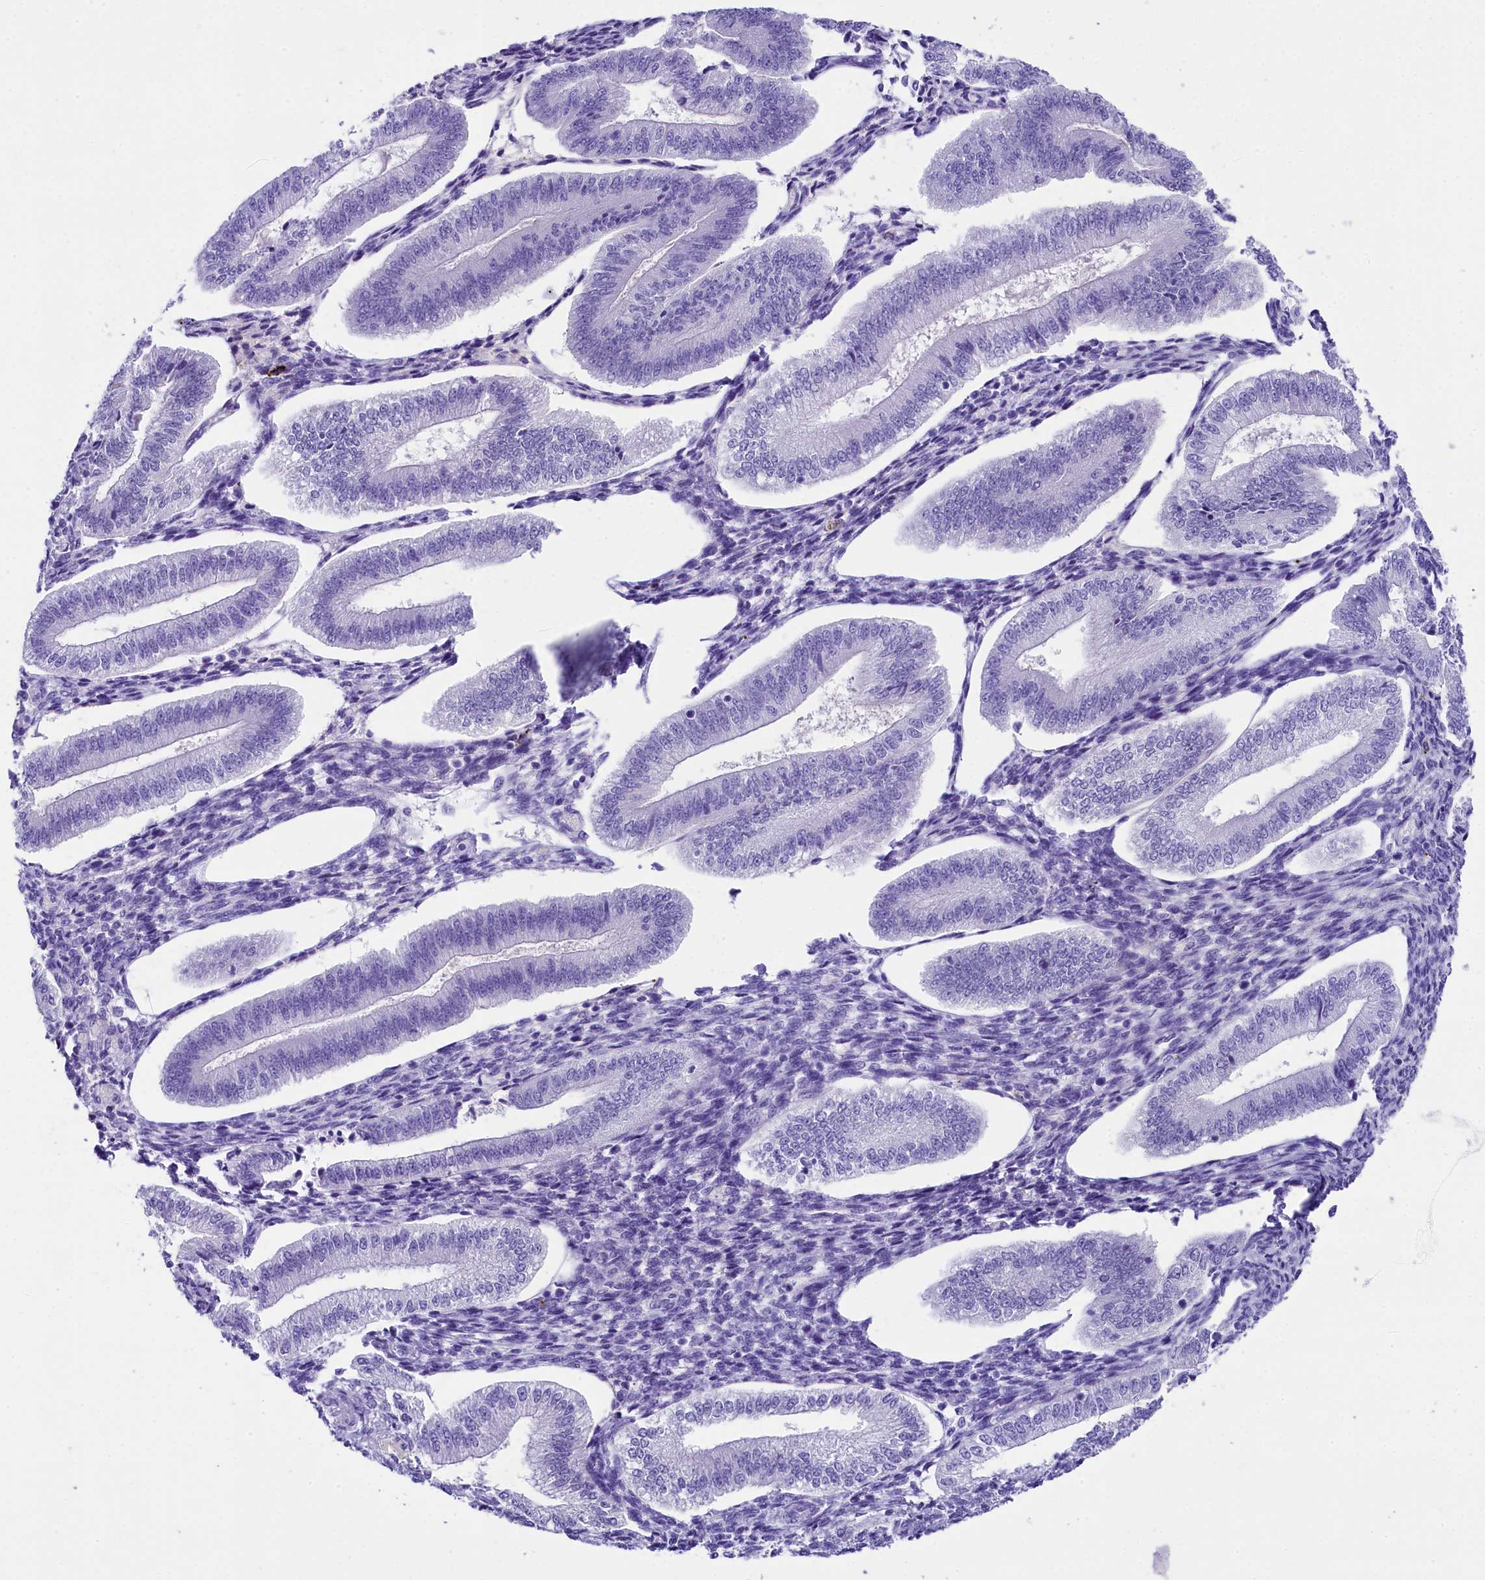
{"staining": {"intensity": "negative", "quantity": "none", "location": "none"}, "tissue": "endometrium", "cell_type": "Cells in endometrial stroma", "image_type": "normal", "snomed": [{"axis": "morphology", "description": "Normal tissue, NOS"}, {"axis": "topography", "description": "Endometrium"}], "caption": "High power microscopy image of an immunohistochemistry (IHC) image of benign endometrium, revealing no significant expression in cells in endometrial stroma.", "gene": "SKIDA1", "patient": {"sex": "female", "age": 34}}